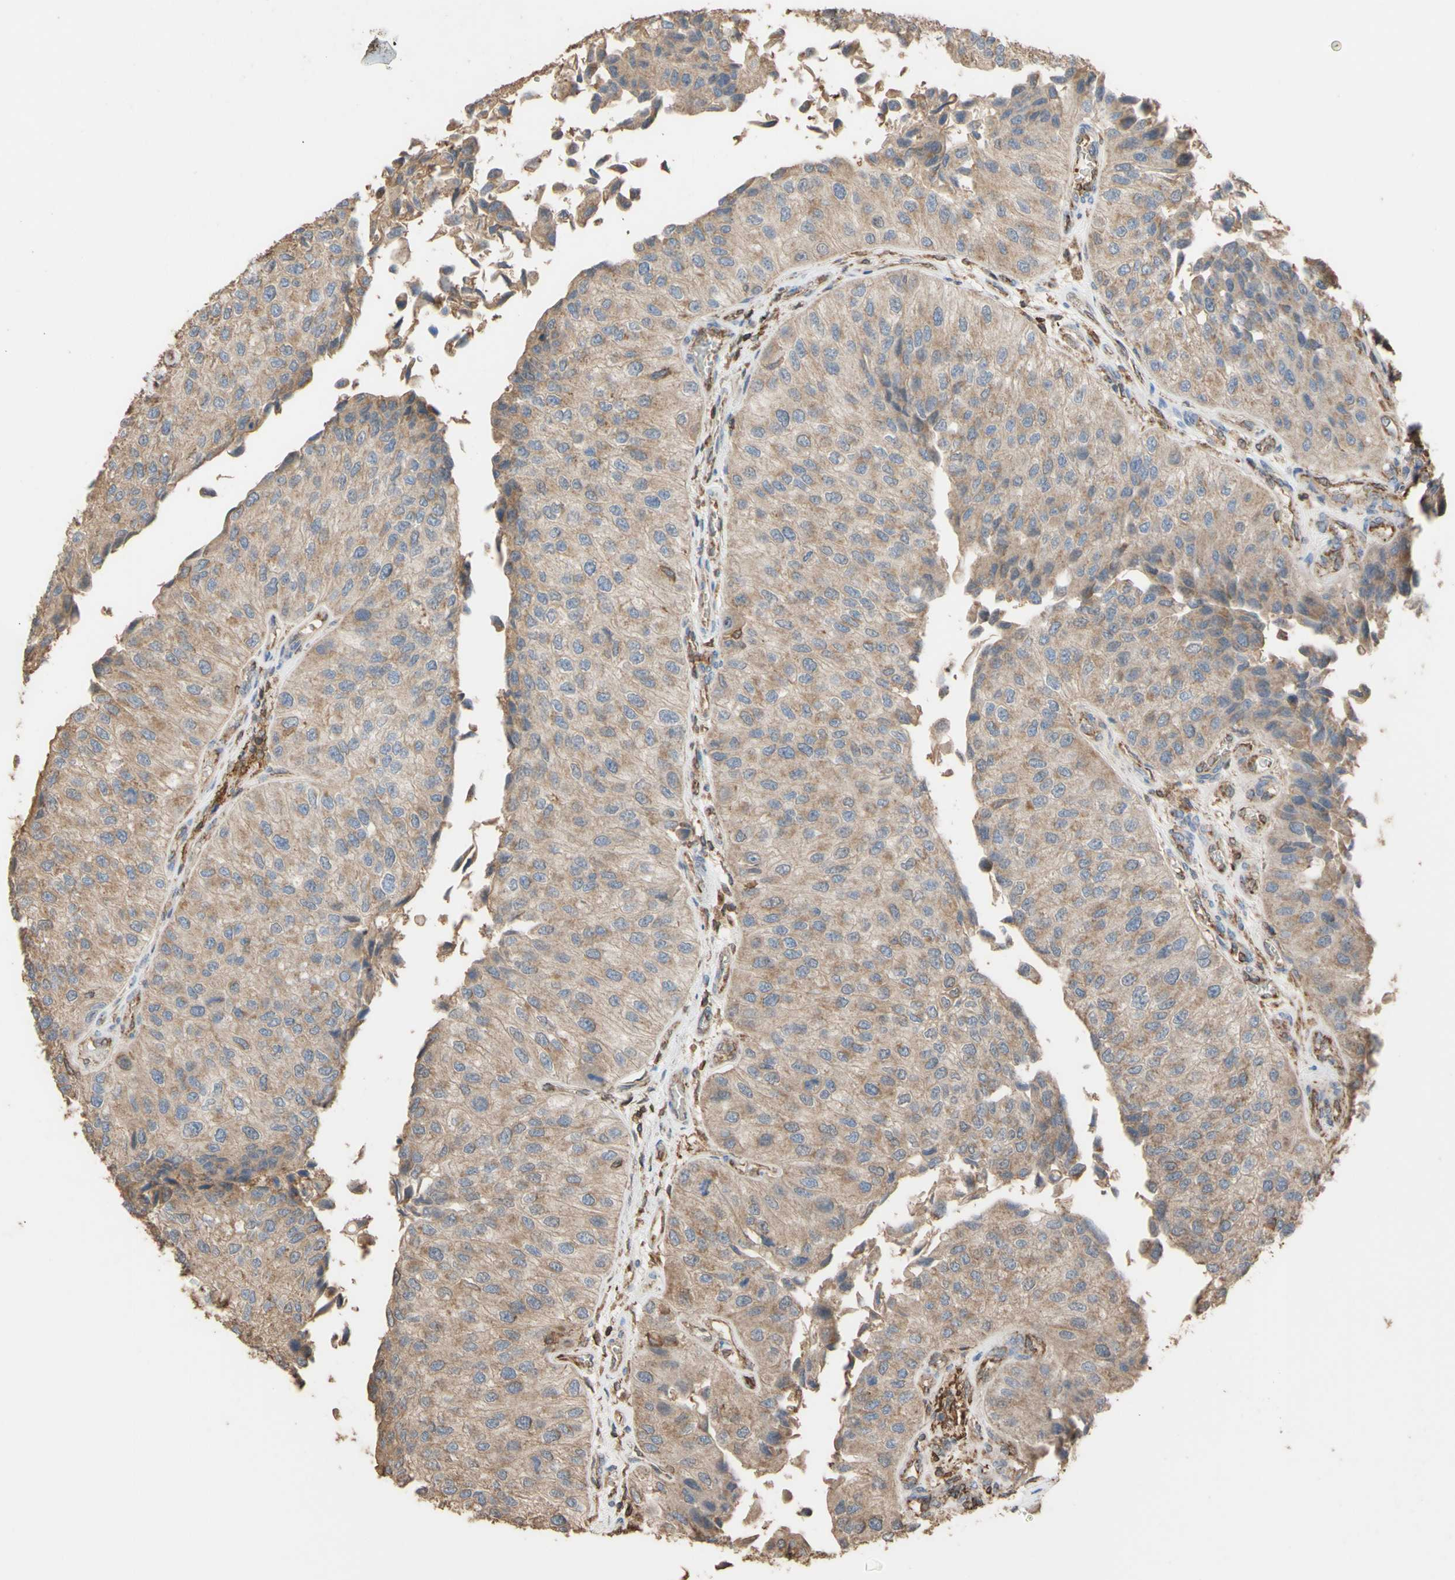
{"staining": {"intensity": "weak", "quantity": ">75%", "location": "cytoplasmic/membranous"}, "tissue": "urothelial cancer", "cell_type": "Tumor cells", "image_type": "cancer", "snomed": [{"axis": "morphology", "description": "Urothelial carcinoma, High grade"}, {"axis": "topography", "description": "Kidney"}, {"axis": "topography", "description": "Urinary bladder"}], "caption": "A brown stain shows weak cytoplasmic/membranous positivity of a protein in high-grade urothelial carcinoma tumor cells.", "gene": "ALDH9A1", "patient": {"sex": "male", "age": 77}}